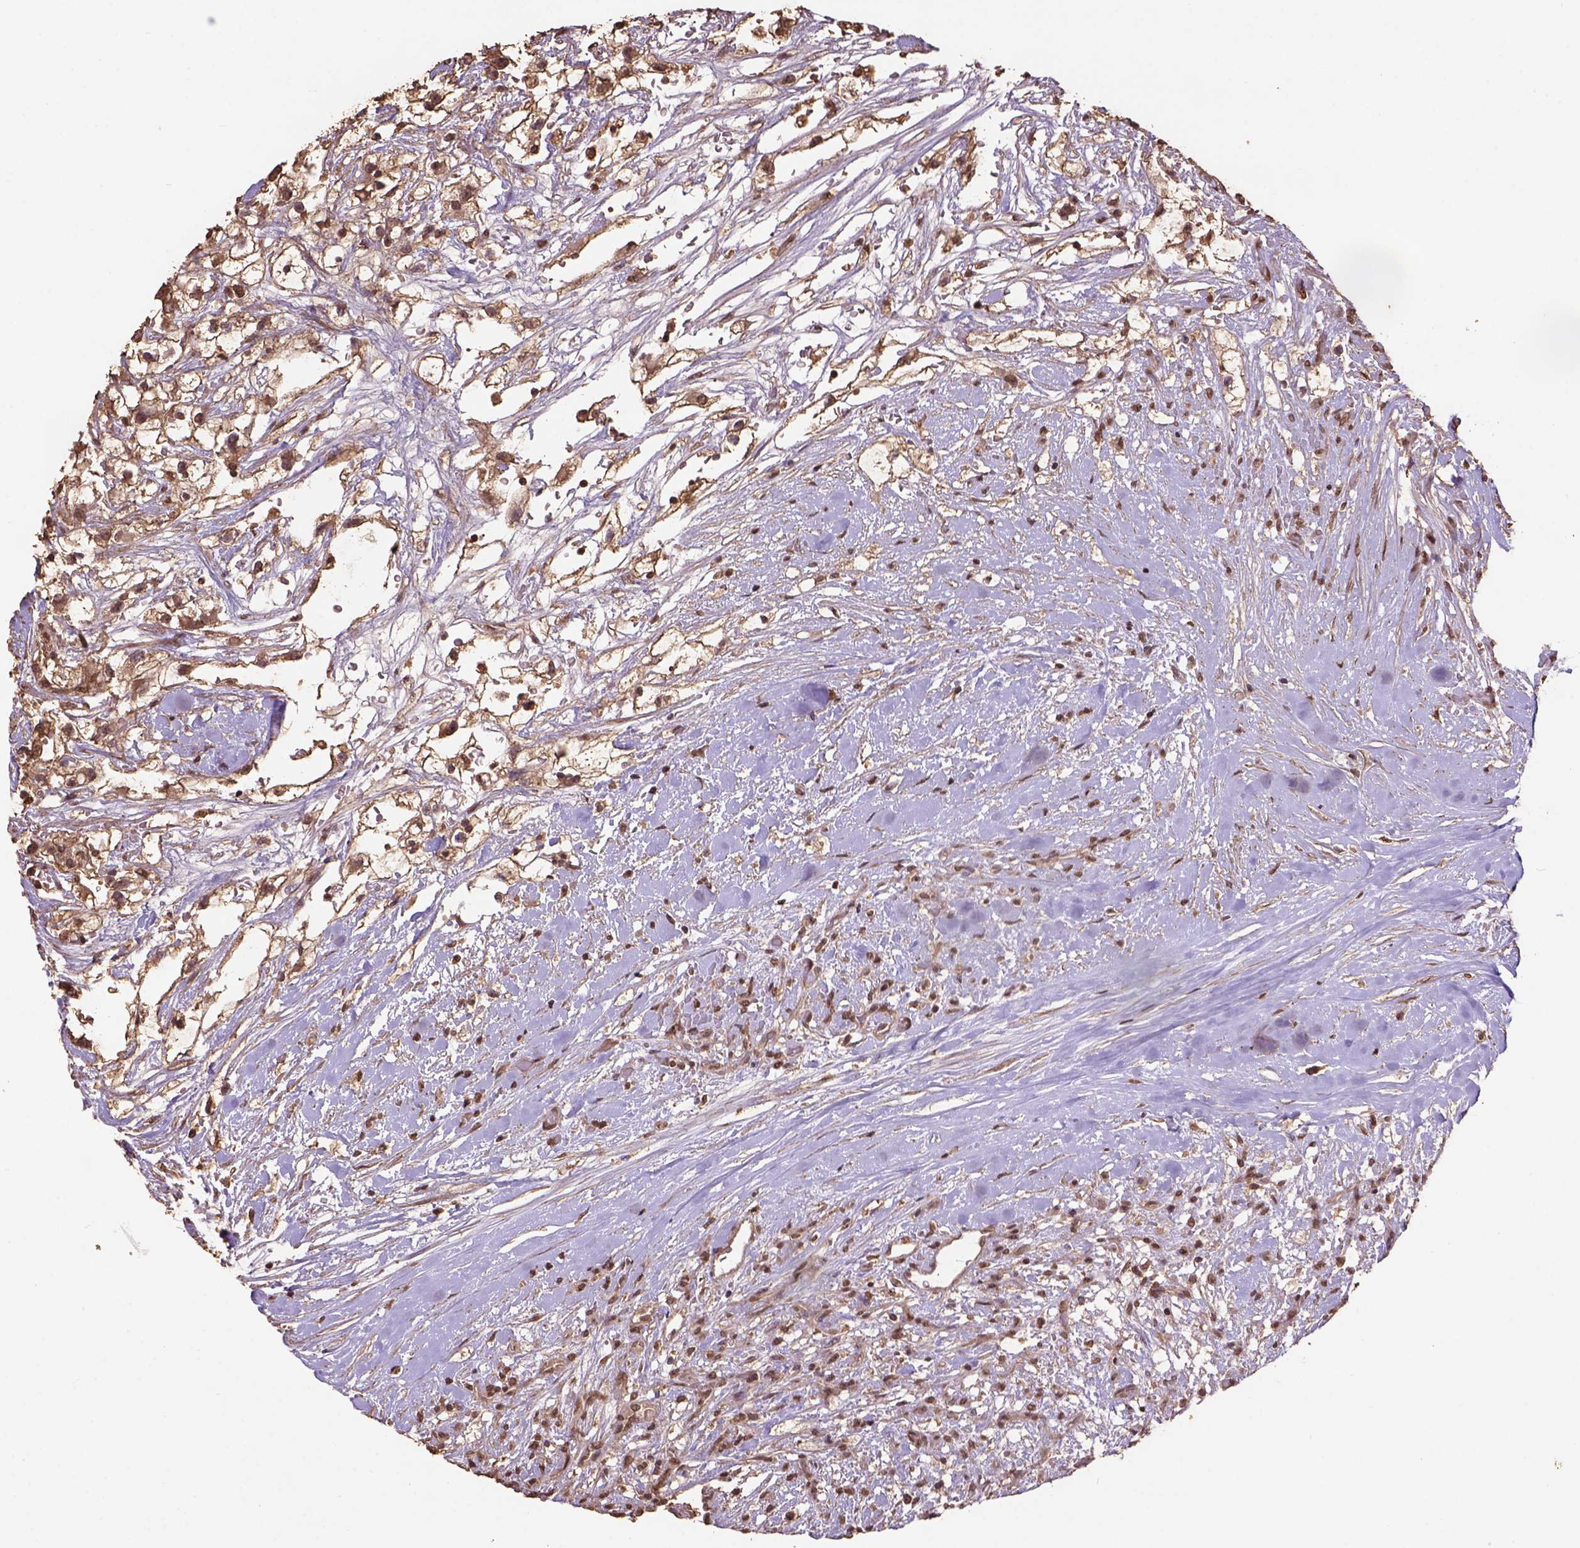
{"staining": {"intensity": "strong", "quantity": ">75%", "location": "cytoplasmic/membranous,nuclear"}, "tissue": "renal cancer", "cell_type": "Tumor cells", "image_type": "cancer", "snomed": [{"axis": "morphology", "description": "Adenocarcinoma, NOS"}, {"axis": "topography", "description": "Kidney"}], "caption": "IHC of renal cancer shows high levels of strong cytoplasmic/membranous and nuclear staining in approximately >75% of tumor cells. (IHC, brightfield microscopy, high magnification).", "gene": "CSTF2T", "patient": {"sex": "male", "age": 59}}